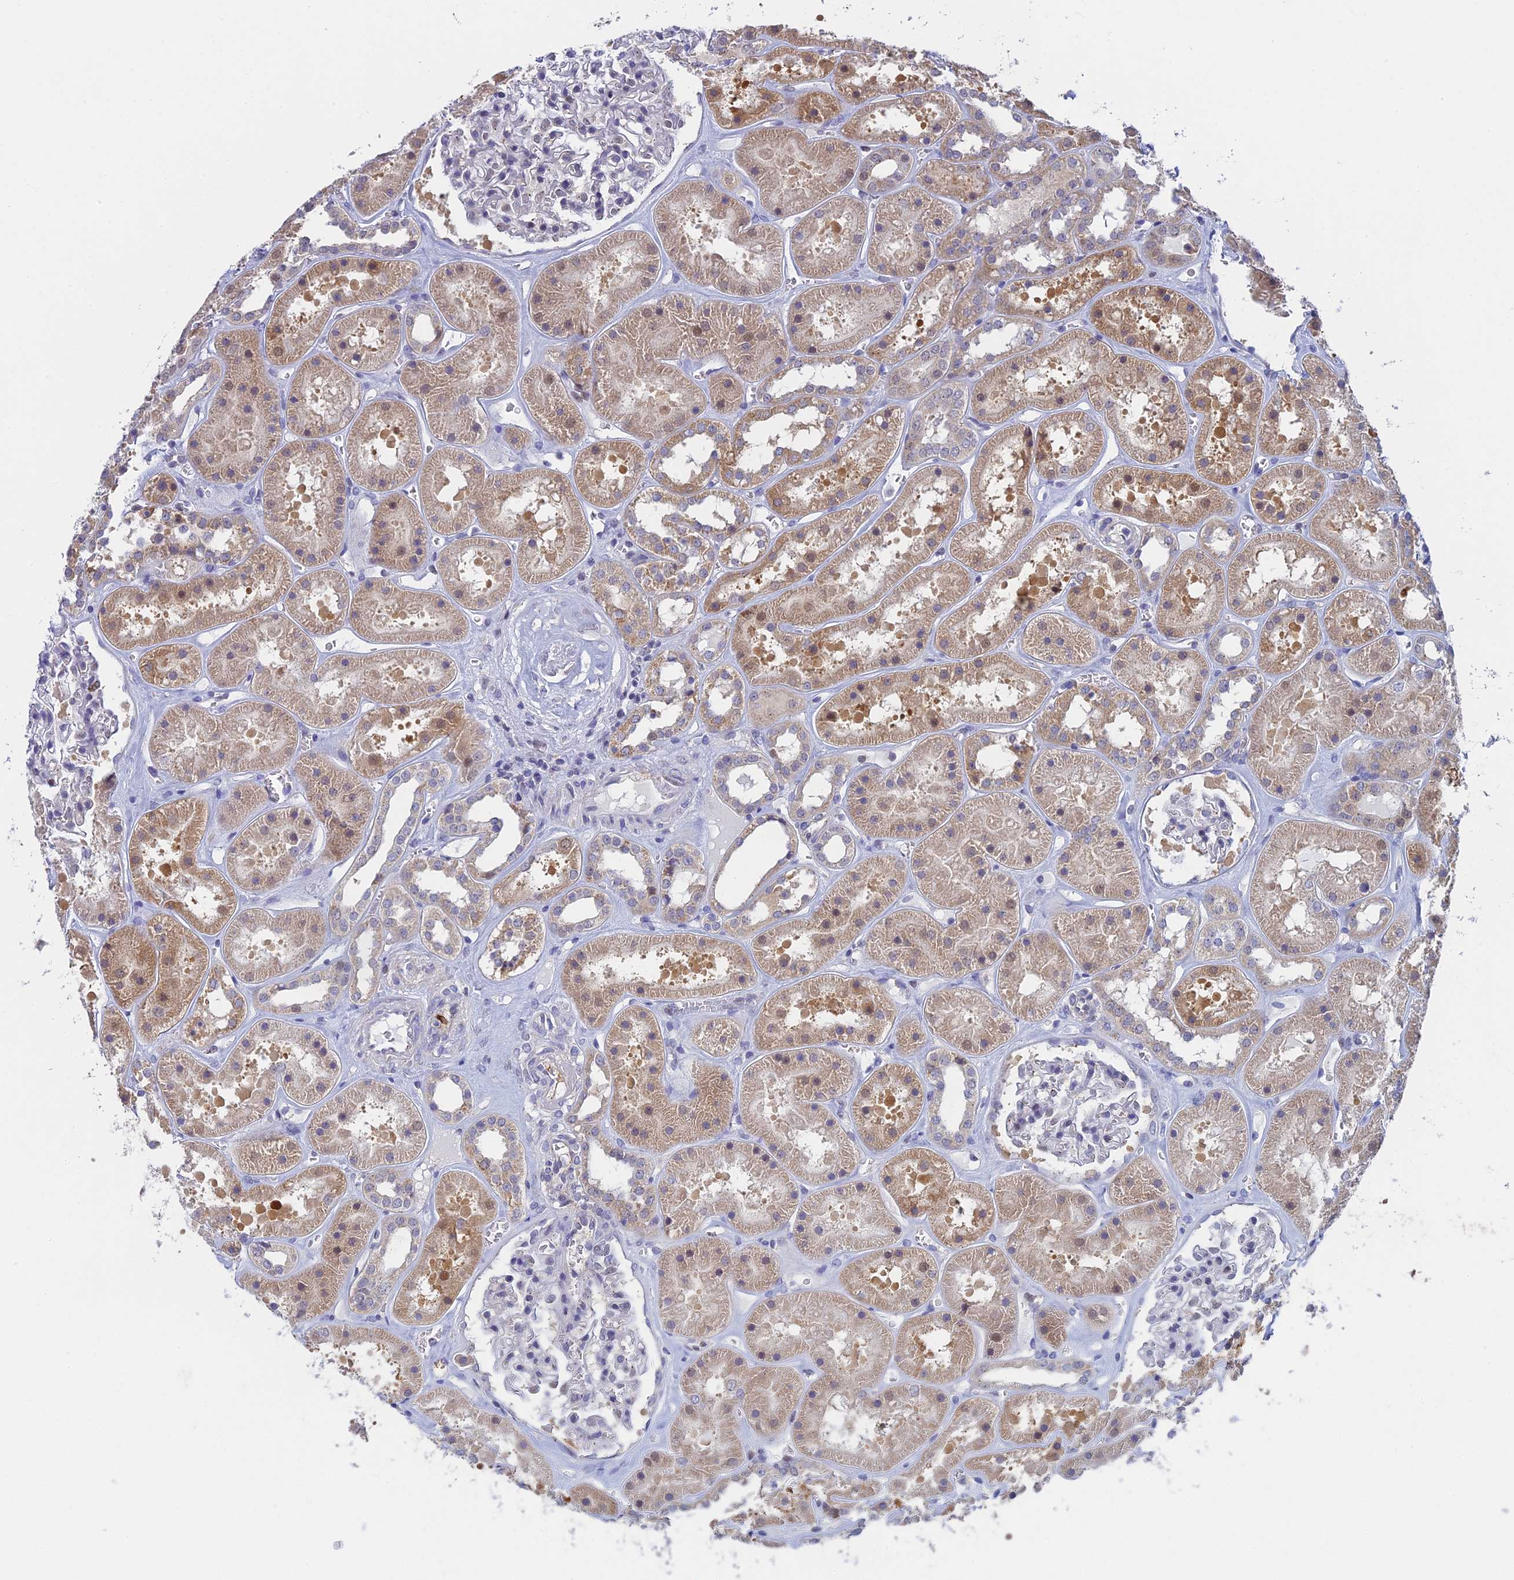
{"staining": {"intensity": "negative", "quantity": "none", "location": "none"}, "tissue": "kidney", "cell_type": "Cells in glomeruli", "image_type": "normal", "snomed": [{"axis": "morphology", "description": "Normal tissue, NOS"}, {"axis": "topography", "description": "Kidney"}], "caption": "Cells in glomeruli are negative for brown protein staining in normal kidney. (DAB (3,3'-diaminobenzidine) immunohistochemistry (IHC), high magnification).", "gene": "MRPL17", "patient": {"sex": "female", "age": 41}}